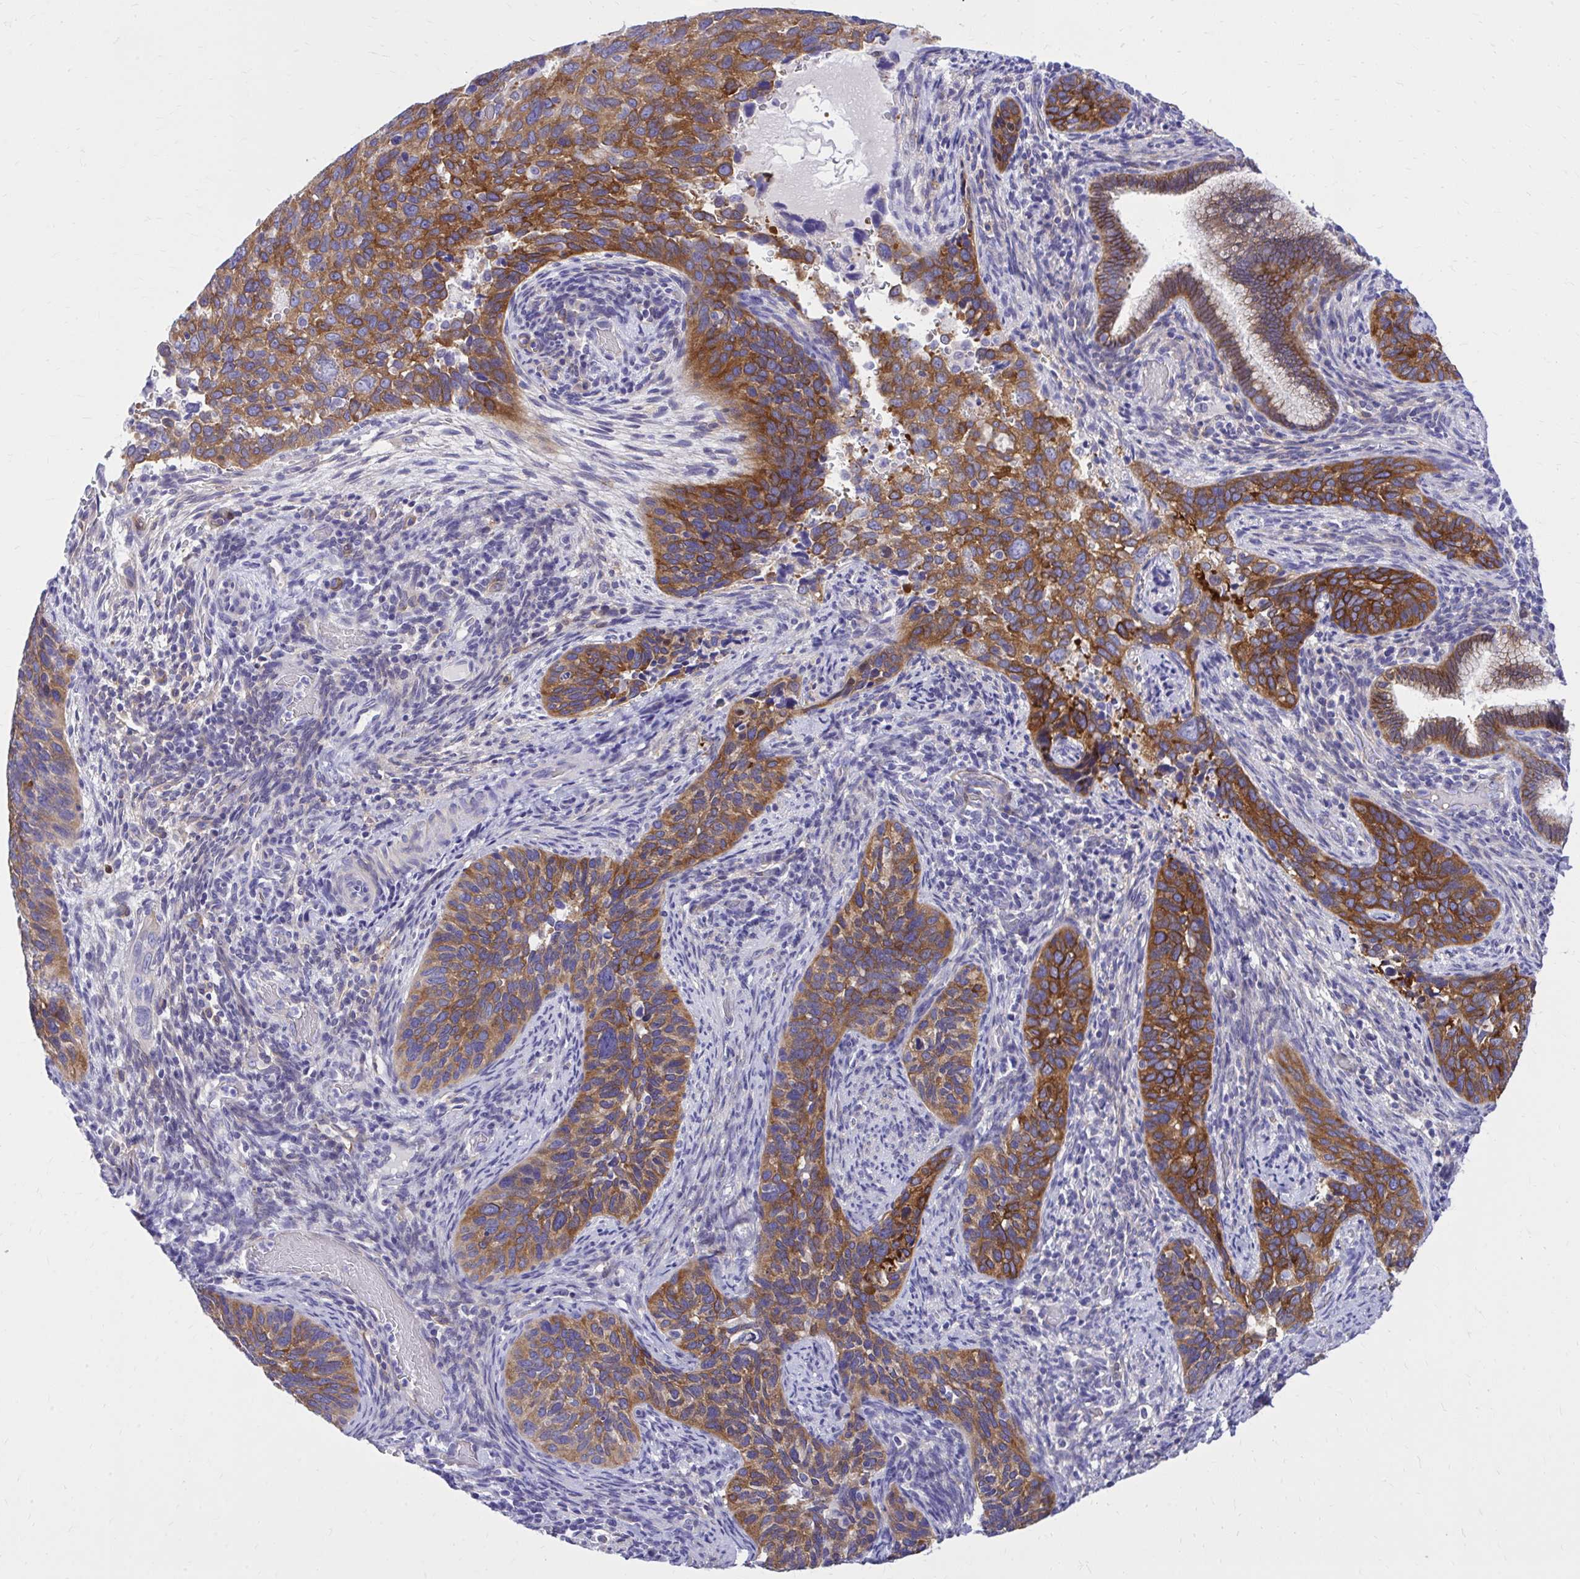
{"staining": {"intensity": "strong", "quantity": ">75%", "location": "cytoplasmic/membranous"}, "tissue": "cervical cancer", "cell_type": "Tumor cells", "image_type": "cancer", "snomed": [{"axis": "morphology", "description": "Squamous cell carcinoma, NOS"}, {"axis": "topography", "description": "Cervix"}], "caption": "Squamous cell carcinoma (cervical) stained with a protein marker displays strong staining in tumor cells.", "gene": "EPB41L1", "patient": {"sex": "female", "age": 51}}